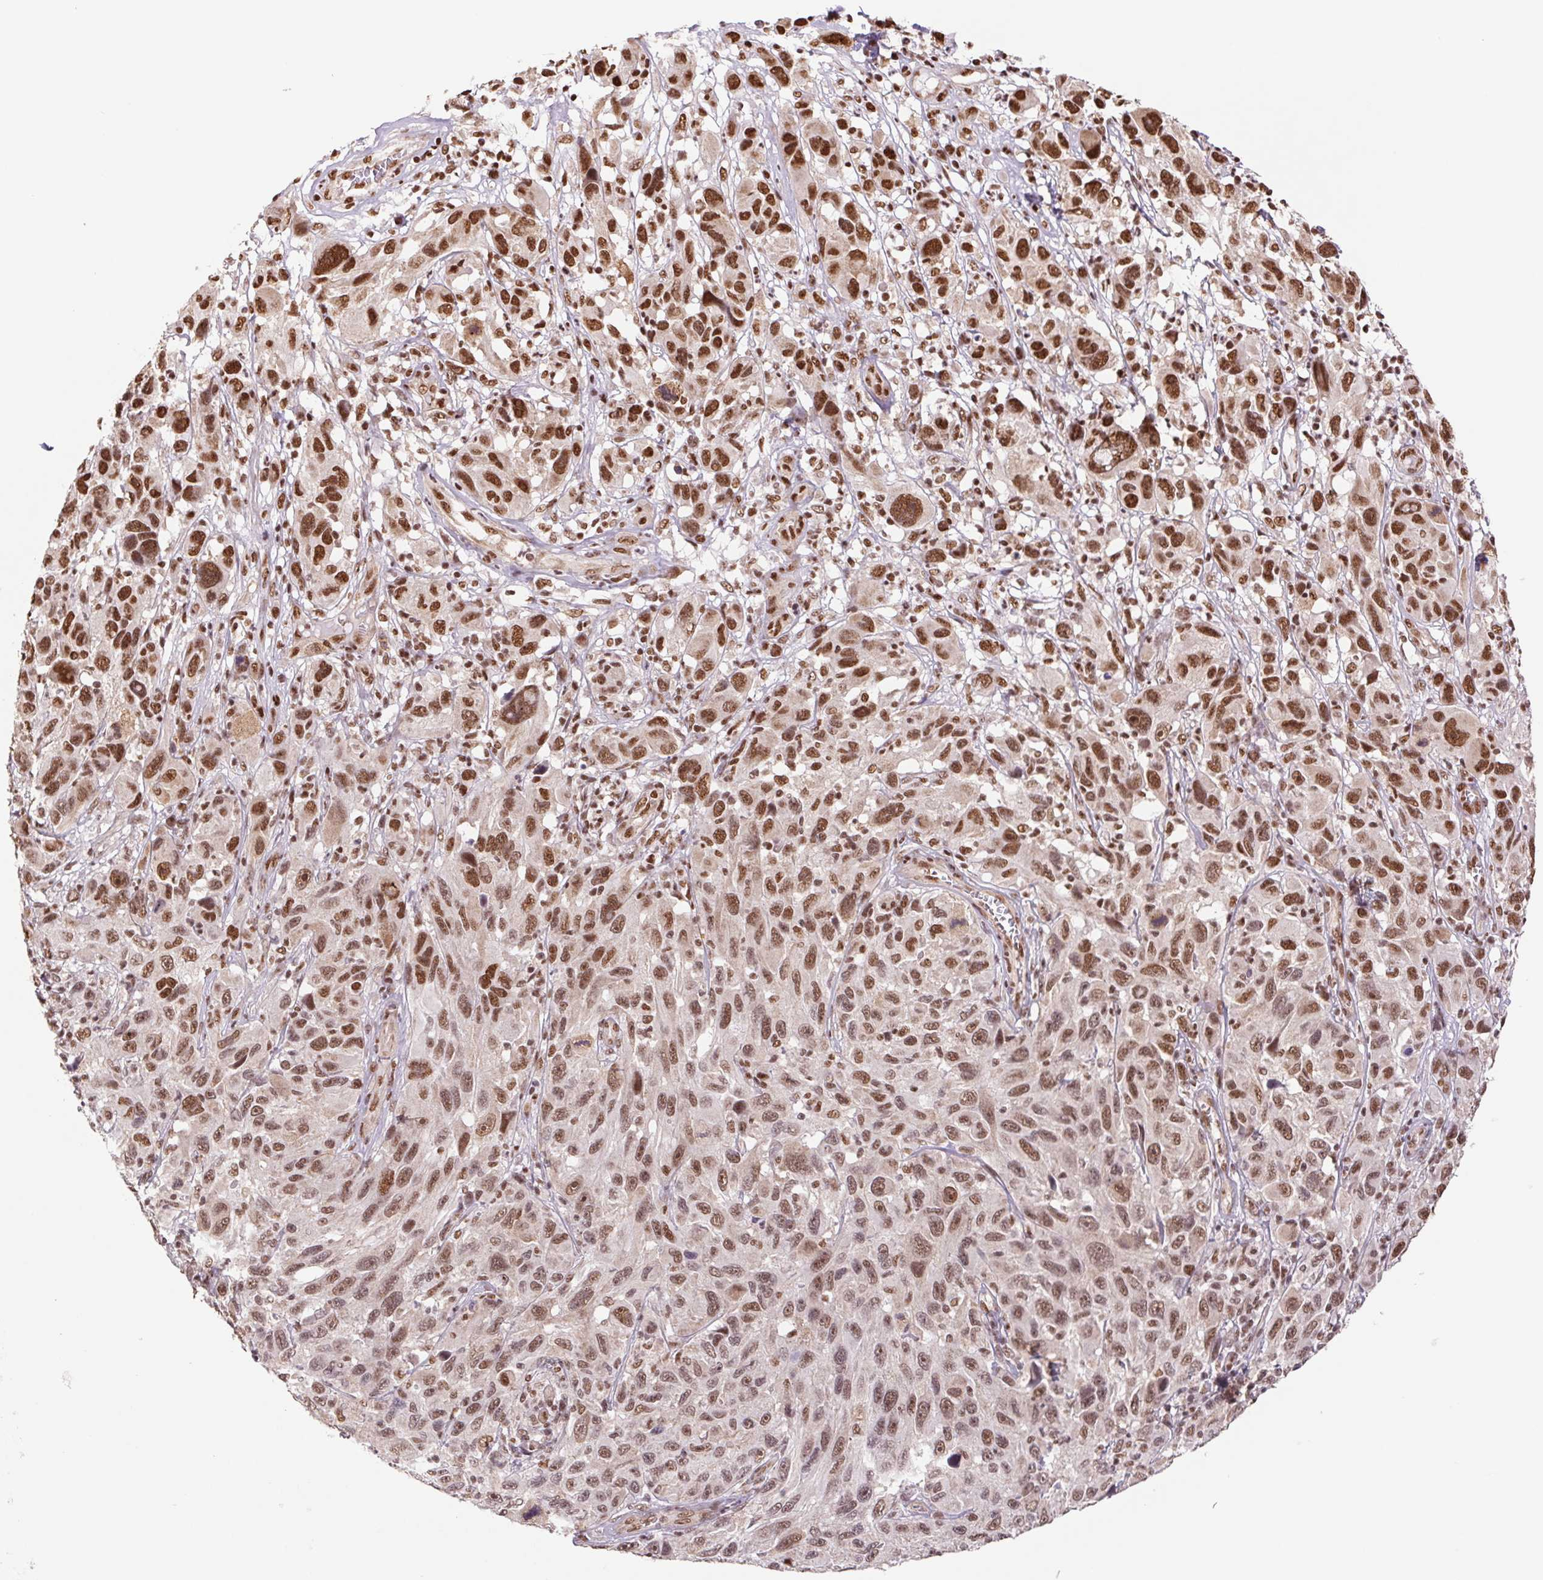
{"staining": {"intensity": "strong", "quantity": ">75%", "location": "nuclear"}, "tissue": "melanoma", "cell_type": "Tumor cells", "image_type": "cancer", "snomed": [{"axis": "morphology", "description": "Malignant melanoma, NOS"}, {"axis": "topography", "description": "Skin"}], "caption": "Immunohistochemical staining of human melanoma reveals strong nuclear protein expression in approximately >75% of tumor cells.", "gene": "CWC25", "patient": {"sex": "male", "age": 53}}